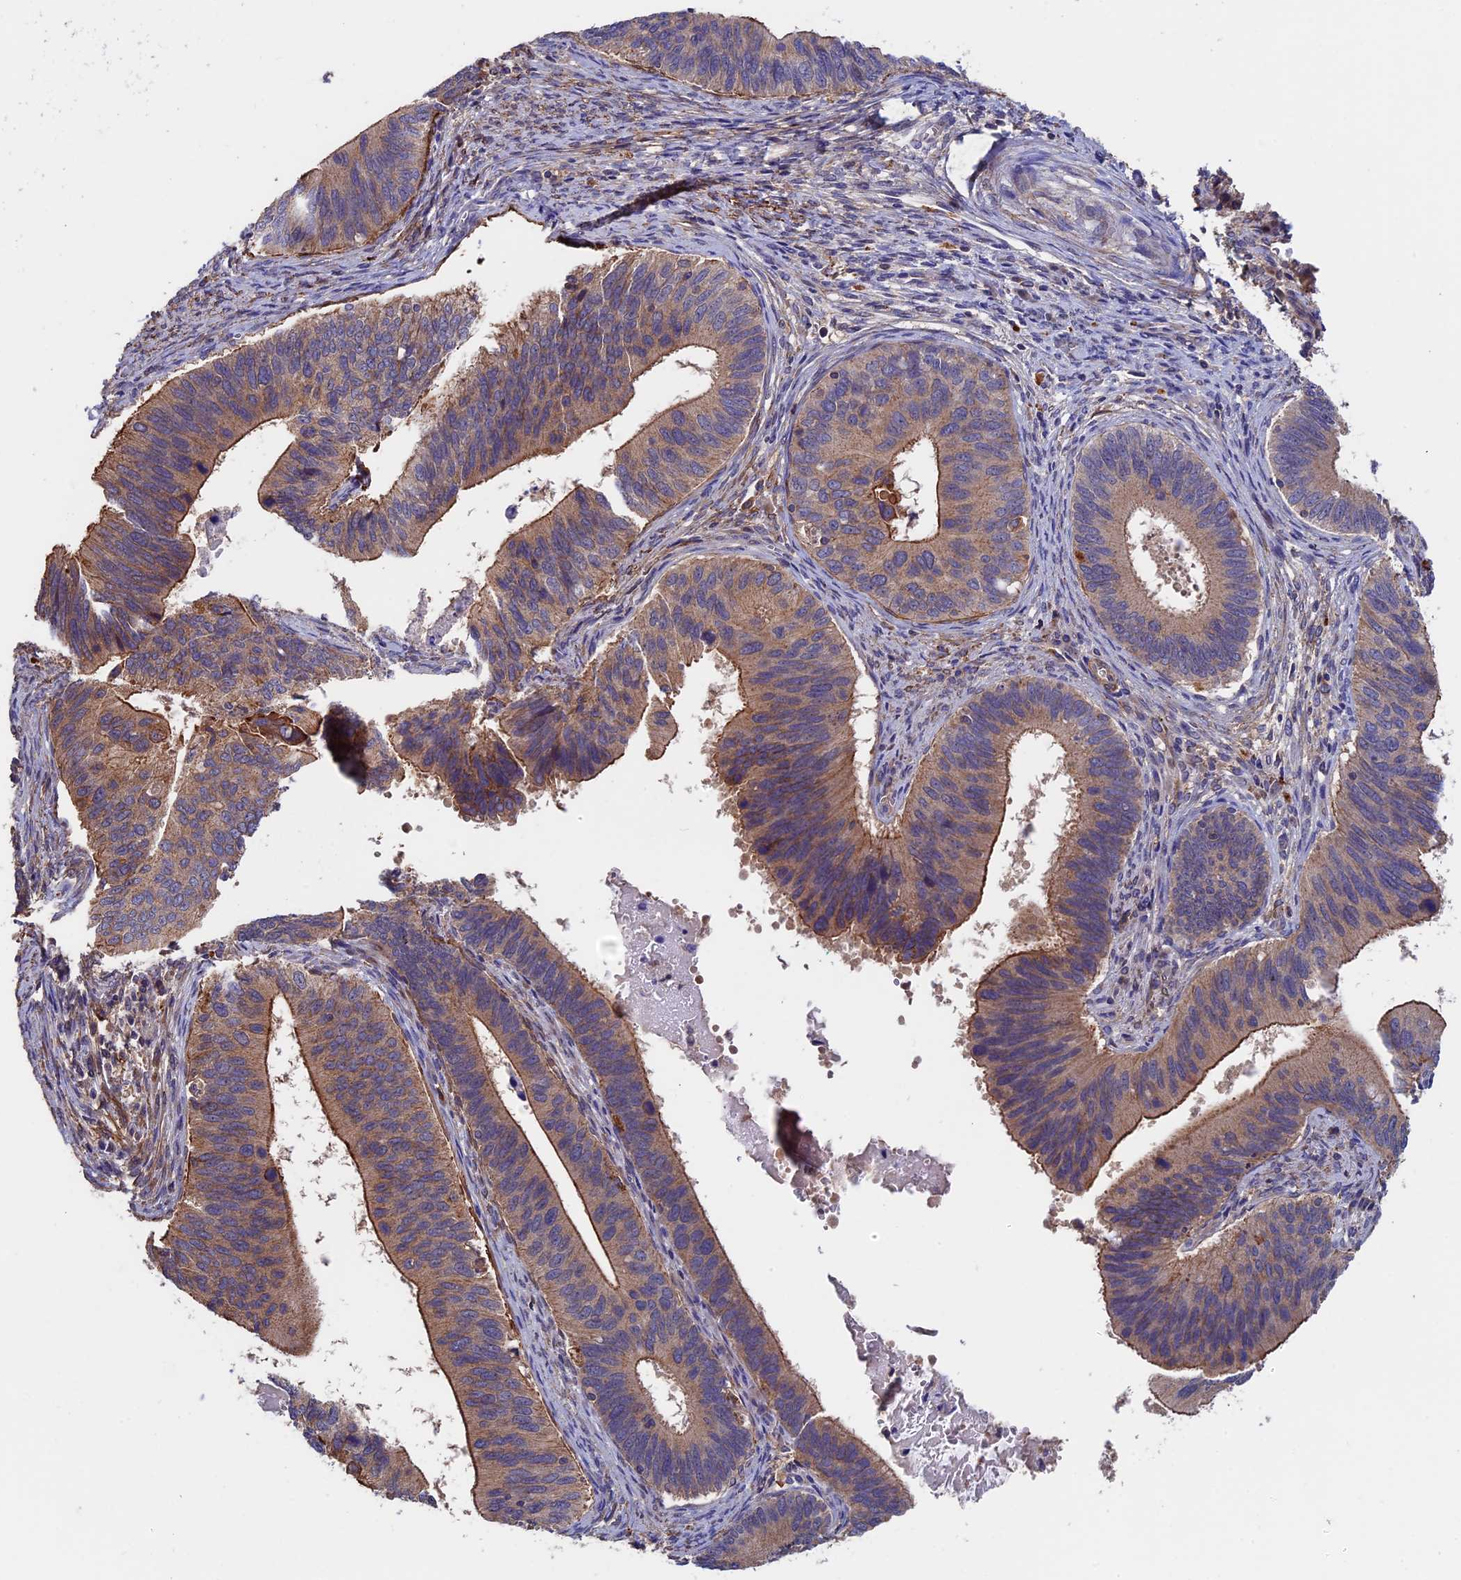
{"staining": {"intensity": "moderate", "quantity": ">75%", "location": "cytoplasmic/membranous"}, "tissue": "cervical cancer", "cell_type": "Tumor cells", "image_type": "cancer", "snomed": [{"axis": "morphology", "description": "Adenocarcinoma, NOS"}, {"axis": "topography", "description": "Cervix"}], "caption": "Immunohistochemical staining of human cervical adenocarcinoma displays medium levels of moderate cytoplasmic/membranous protein expression in about >75% of tumor cells. (DAB IHC with brightfield microscopy, high magnification).", "gene": "SLC9A5", "patient": {"sex": "female", "age": 42}}